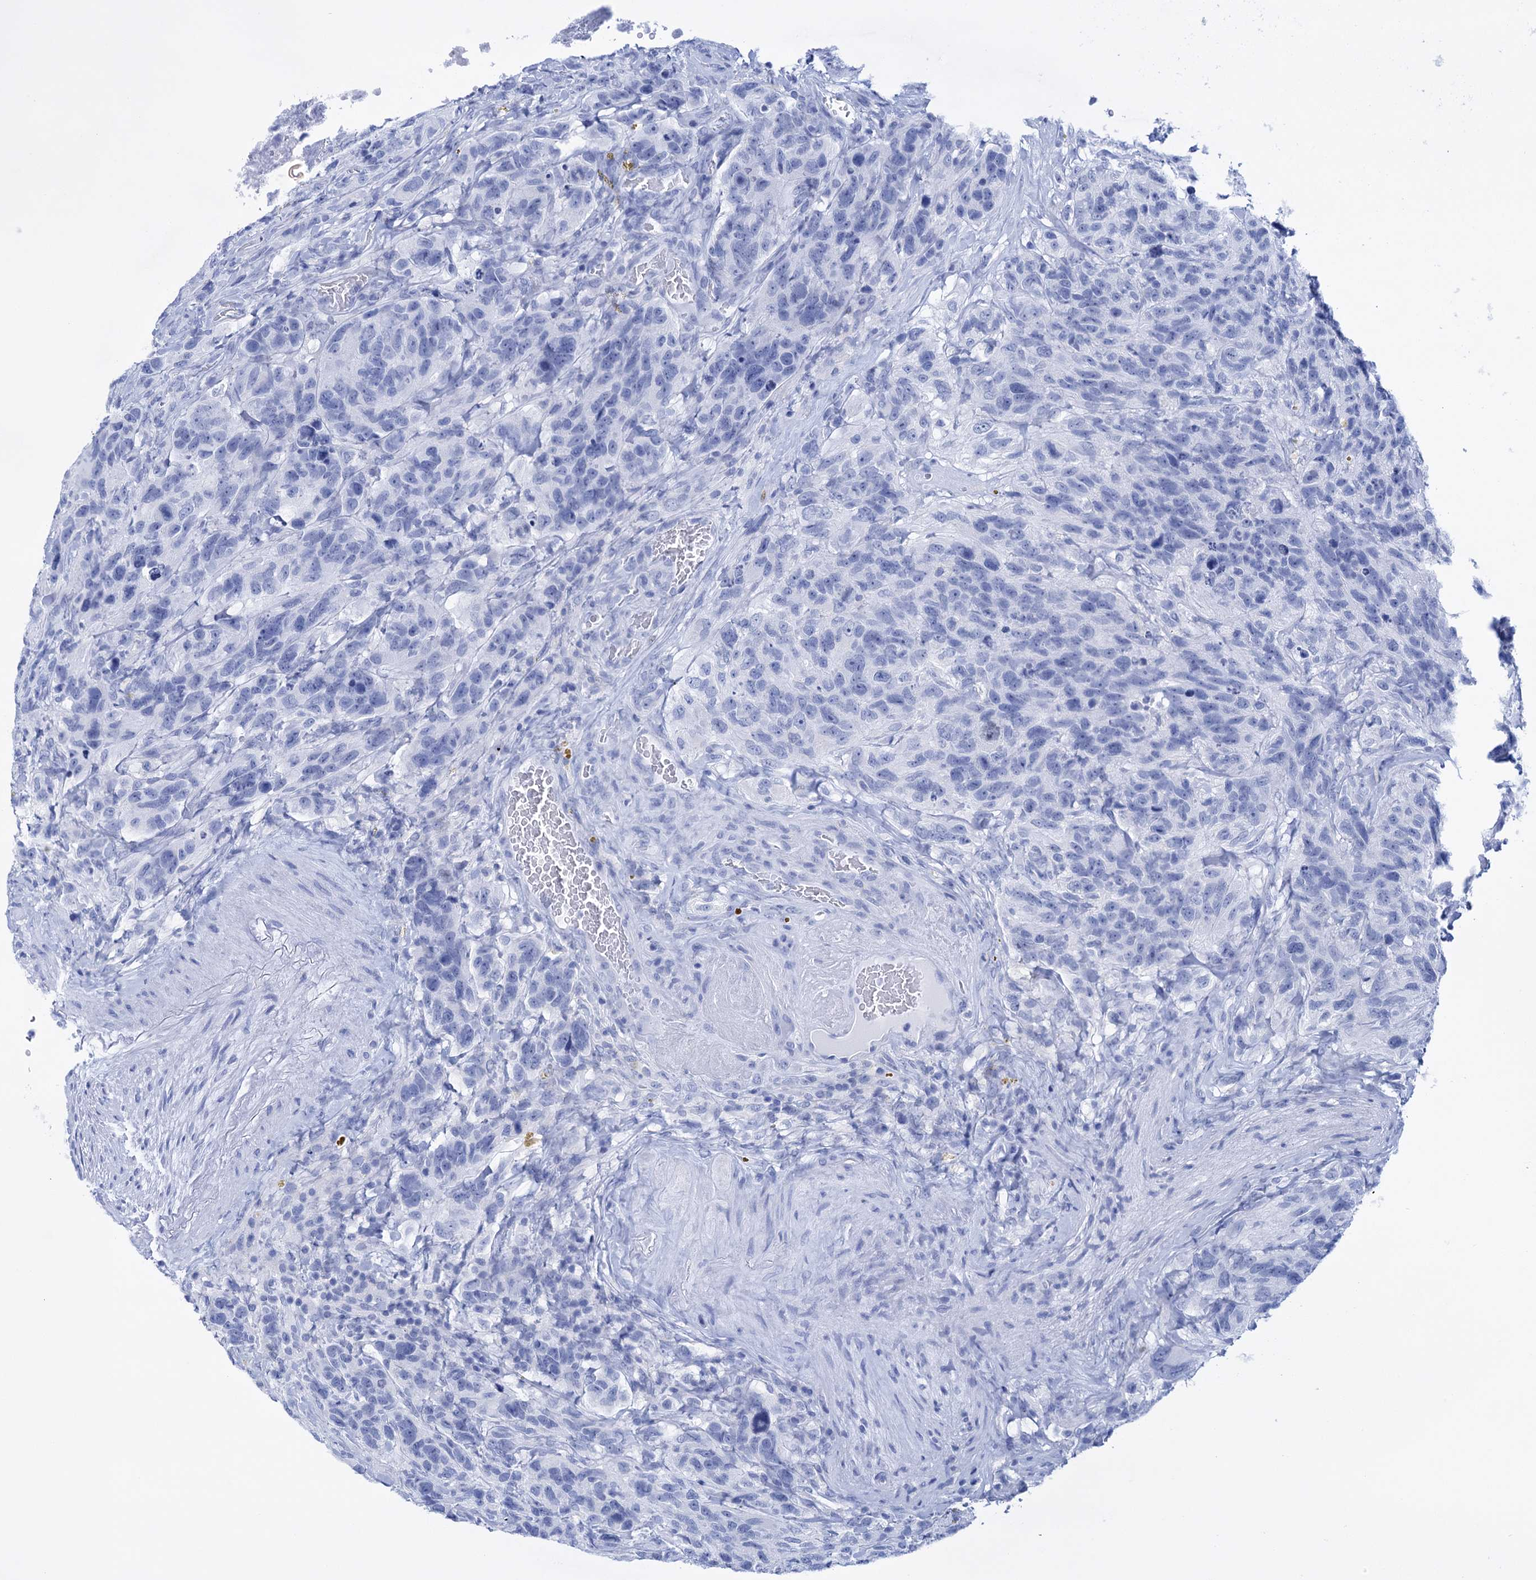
{"staining": {"intensity": "negative", "quantity": "none", "location": "none"}, "tissue": "glioma", "cell_type": "Tumor cells", "image_type": "cancer", "snomed": [{"axis": "morphology", "description": "Glioma, malignant, High grade"}, {"axis": "topography", "description": "Brain"}], "caption": "Tumor cells are negative for protein expression in human high-grade glioma (malignant).", "gene": "FBXW12", "patient": {"sex": "male", "age": 69}}